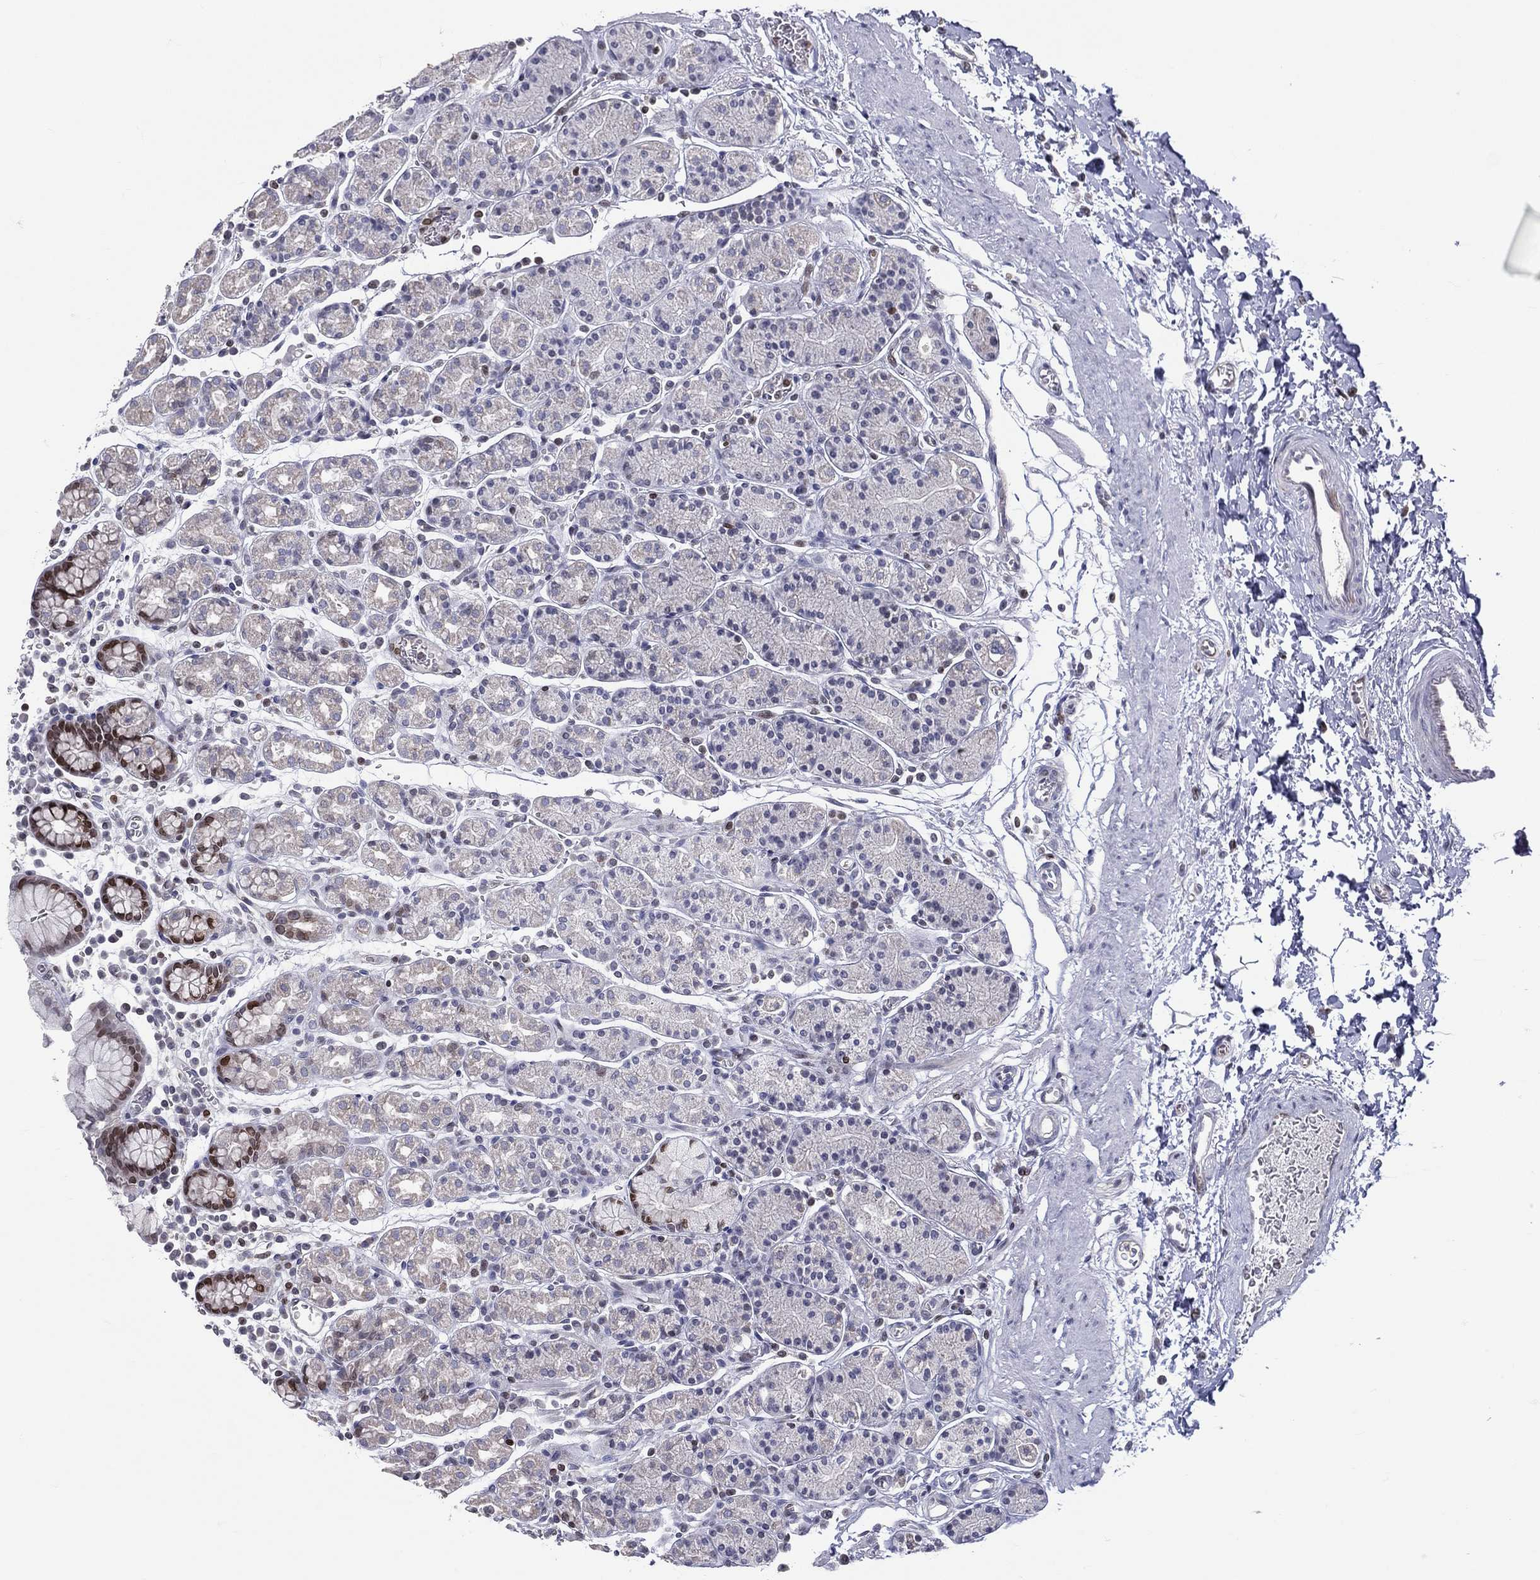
{"staining": {"intensity": "strong", "quantity": "<25%", "location": "nuclear"}, "tissue": "stomach", "cell_type": "Glandular cells", "image_type": "normal", "snomed": [{"axis": "morphology", "description": "Normal tissue, NOS"}, {"axis": "topography", "description": "Stomach, upper"}, {"axis": "topography", "description": "Stomach"}], "caption": "A brown stain labels strong nuclear expression of a protein in glandular cells of normal human stomach. (DAB (3,3'-diaminobenzidine) IHC with brightfield microscopy, high magnification).", "gene": "DBF4B", "patient": {"sex": "male", "age": 62}}